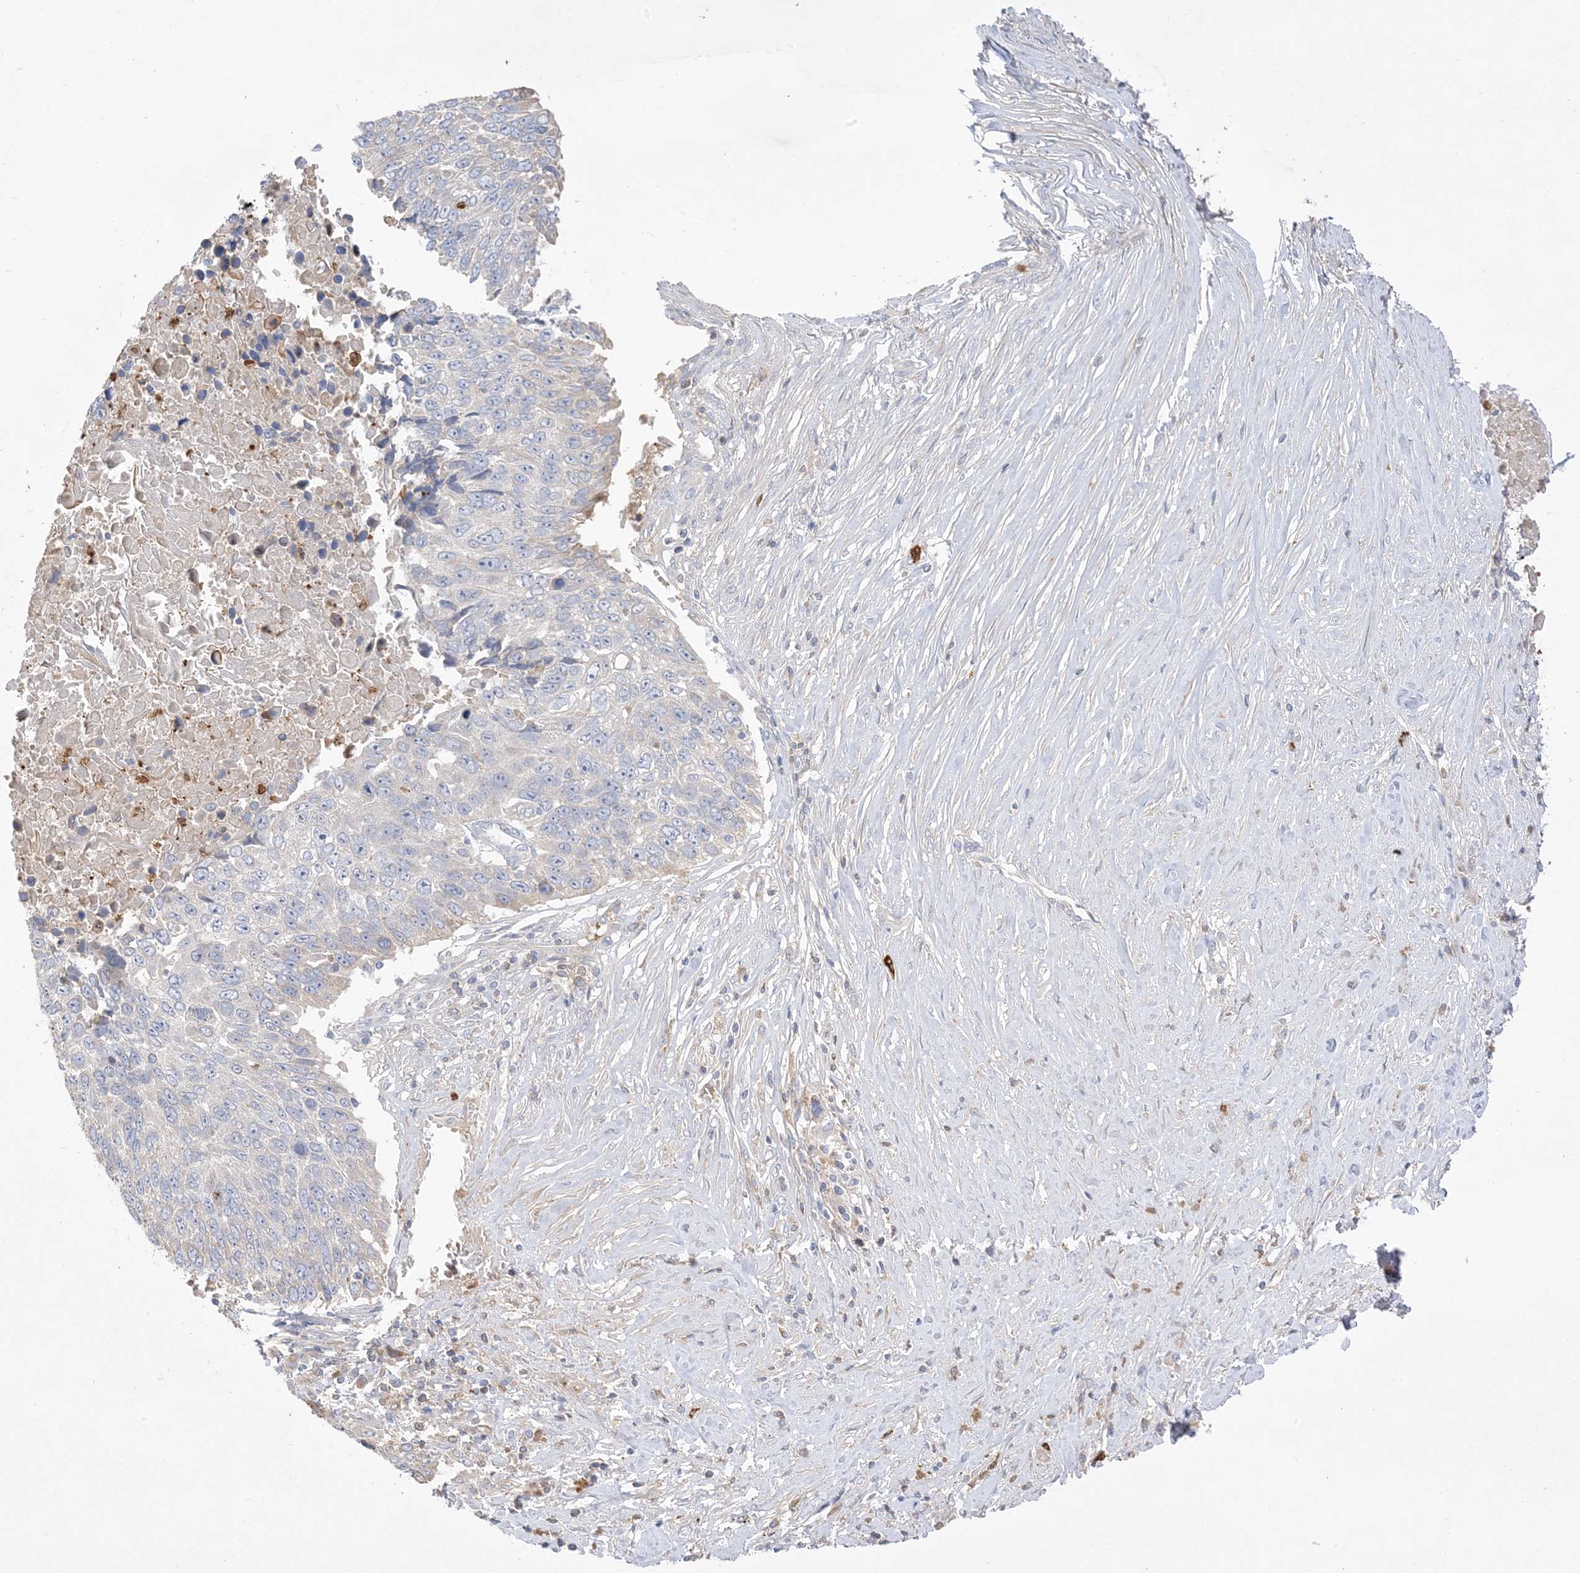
{"staining": {"intensity": "negative", "quantity": "none", "location": "none"}, "tissue": "lung cancer", "cell_type": "Tumor cells", "image_type": "cancer", "snomed": [{"axis": "morphology", "description": "Squamous cell carcinoma, NOS"}, {"axis": "topography", "description": "Lung"}], "caption": "Immunohistochemical staining of human lung squamous cell carcinoma exhibits no significant expression in tumor cells.", "gene": "DPP9", "patient": {"sex": "male", "age": 66}}